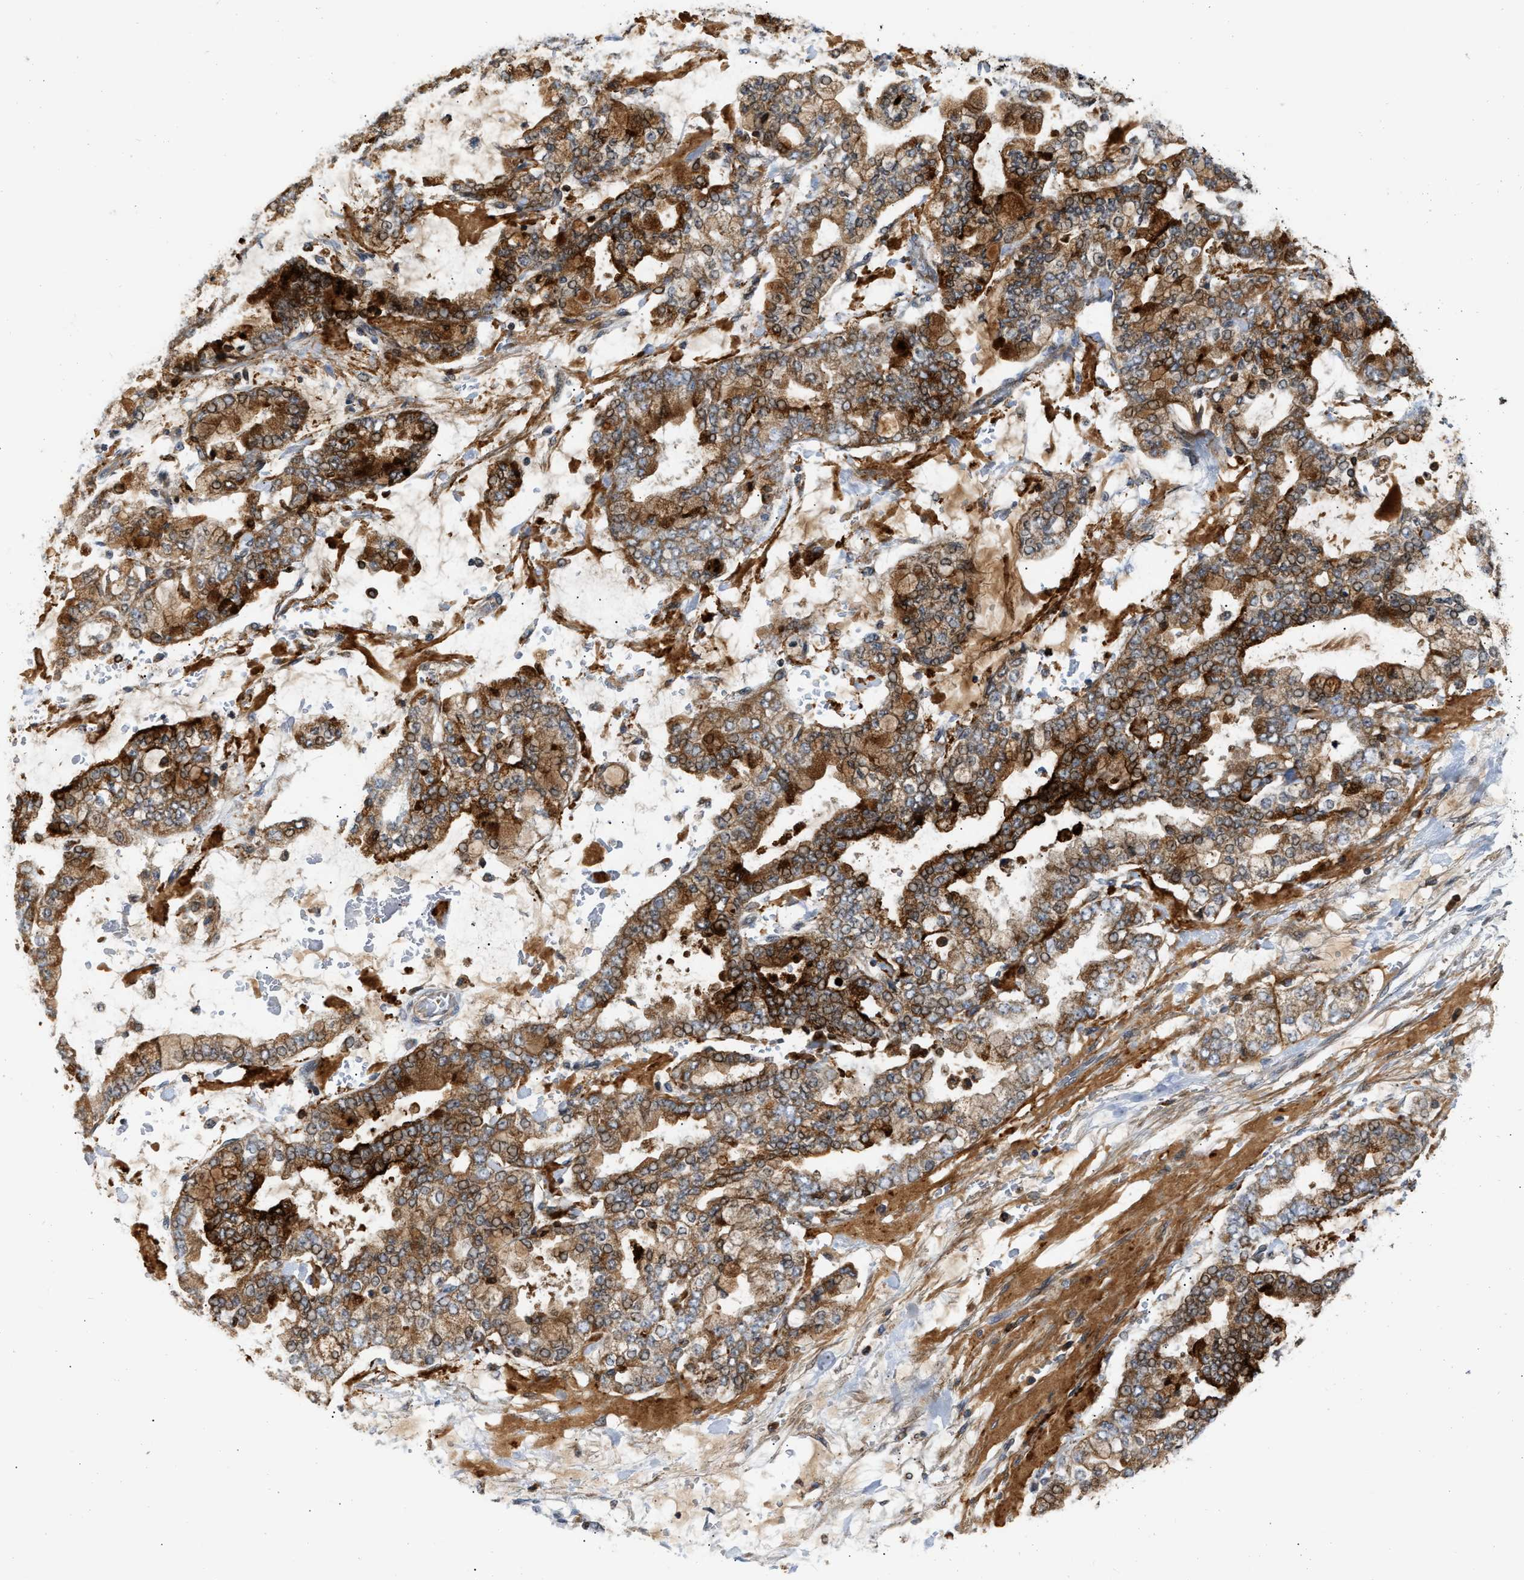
{"staining": {"intensity": "strong", "quantity": ">75%", "location": "cytoplasmic/membranous"}, "tissue": "stomach cancer", "cell_type": "Tumor cells", "image_type": "cancer", "snomed": [{"axis": "morphology", "description": "Normal tissue, NOS"}, {"axis": "morphology", "description": "Adenocarcinoma, NOS"}, {"axis": "topography", "description": "Stomach, upper"}, {"axis": "topography", "description": "Stomach"}], "caption": "Strong cytoplasmic/membranous staining is identified in about >75% of tumor cells in stomach cancer (adenocarcinoma).", "gene": "EXTL2", "patient": {"sex": "male", "age": 76}}